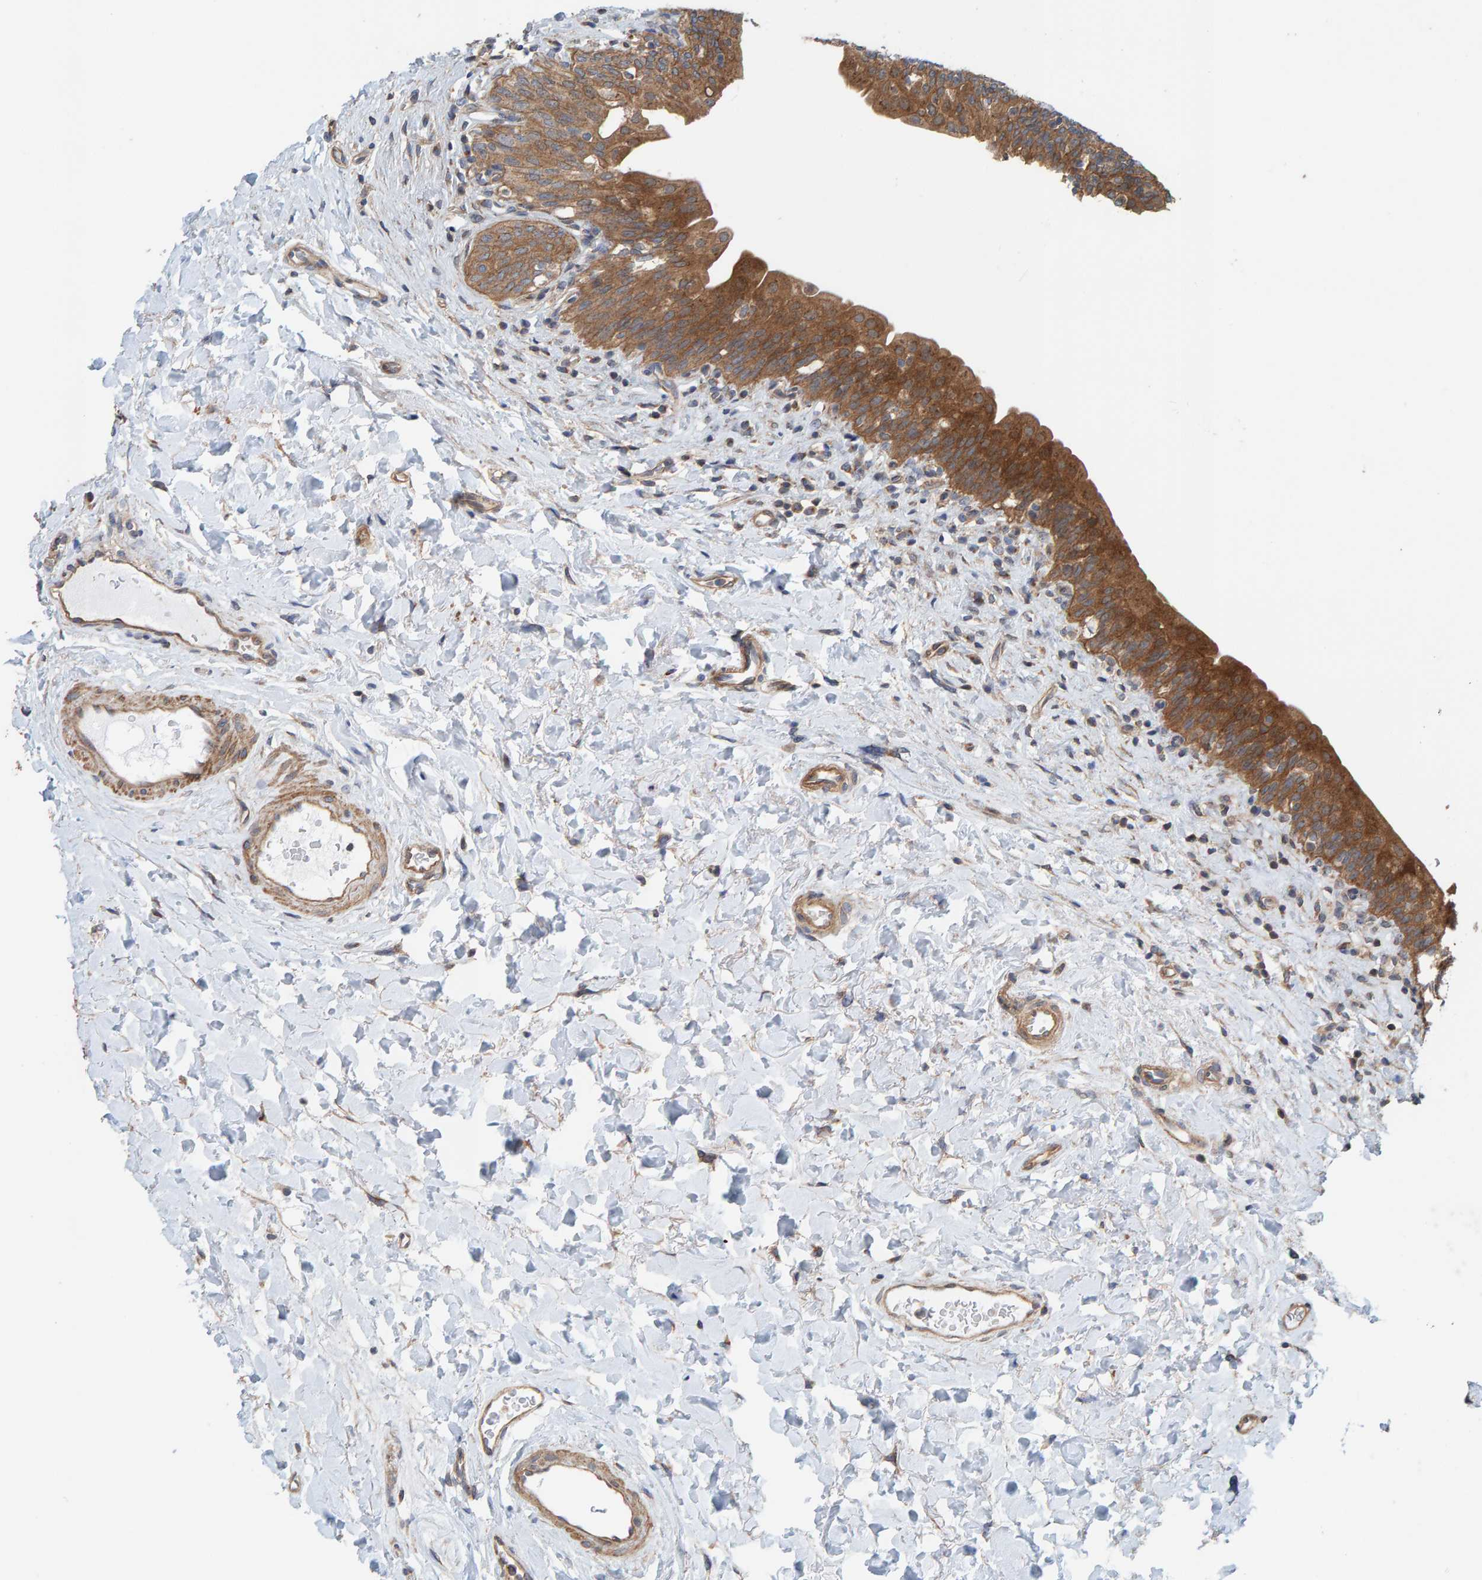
{"staining": {"intensity": "moderate", "quantity": ">75%", "location": "cytoplasmic/membranous"}, "tissue": "urinary bladder", "cell_type": "Urothelial cells", "image_type": "normal", "snomed": [{"axis": "morphology", "description": "Normal tissue, NOS"}, {"axis": "topography", "description": "Urinary bladder"}], "caption": "Protein expression analysis of unremarkable urinary bladder reveals moderate cytoplasmic/membranous staining in about >75% of urothelial cells. (IHC, brightfield microscopy, high magnification).", "gene": "UBAP1", "patient": {"sex": "male", "age": 83}}